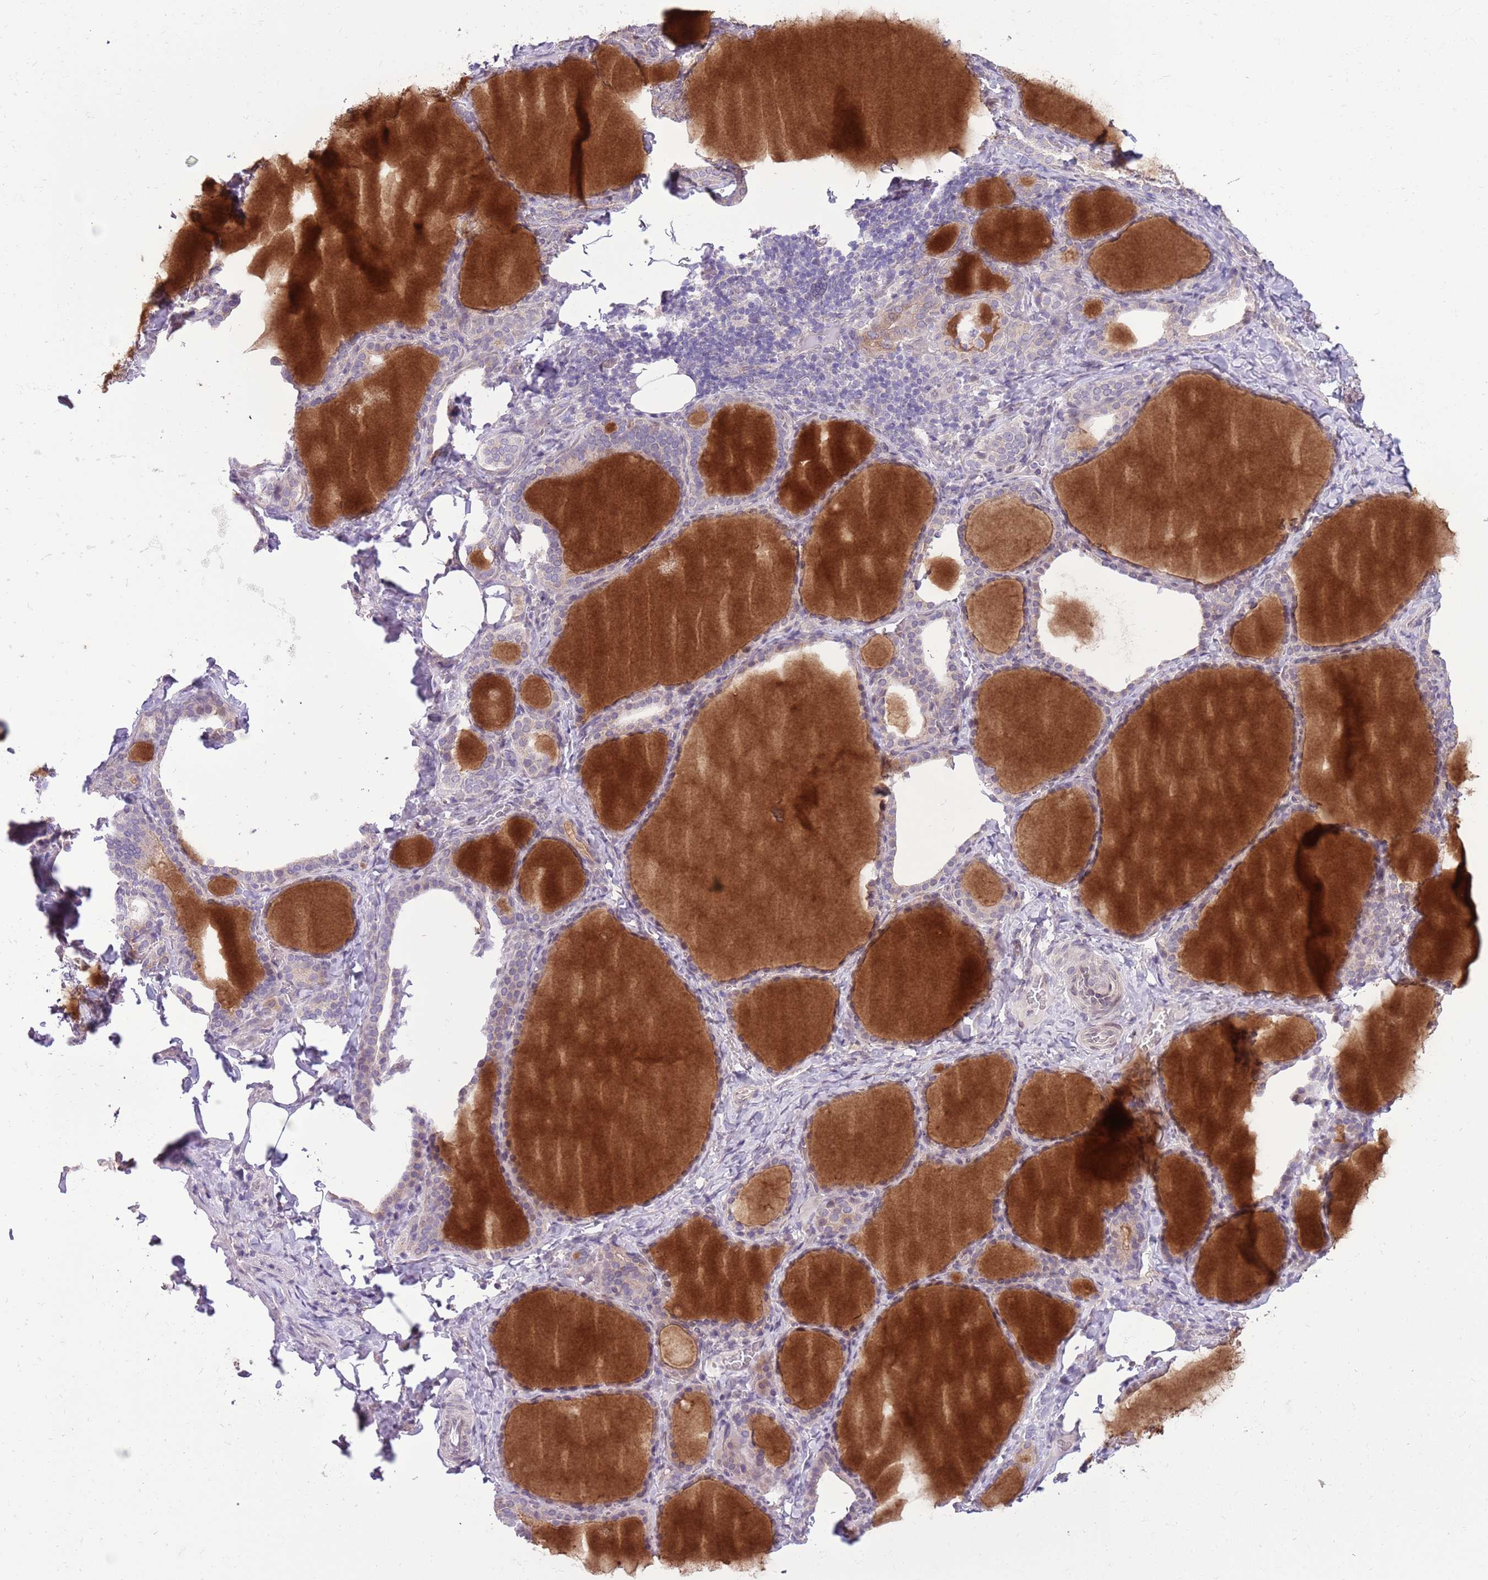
{"staining": {"intensity": "strong", "quantity": "<25%", "location": "cytoplasmic/membranous"}, "tissue": "thyroid gland", "cell_type": "Glandular cells", "image_type": "normal", "snomed": [{"axis": "morphology", "description": "Normal tissue, NOS"}, {"axis": "topography", "description": "Thyroid gland"}], "caption": "Protein analysis of normal thyroid gland displays strong cytoplasmic/membranous expression in about <25% of glandular cells. Using DAB (brown) and hematoxylin (blue) stains, captured at high magnification using brightfield microscopy.", "gene": "CCND2", "patient": {"sex": "female", "age": 39}}